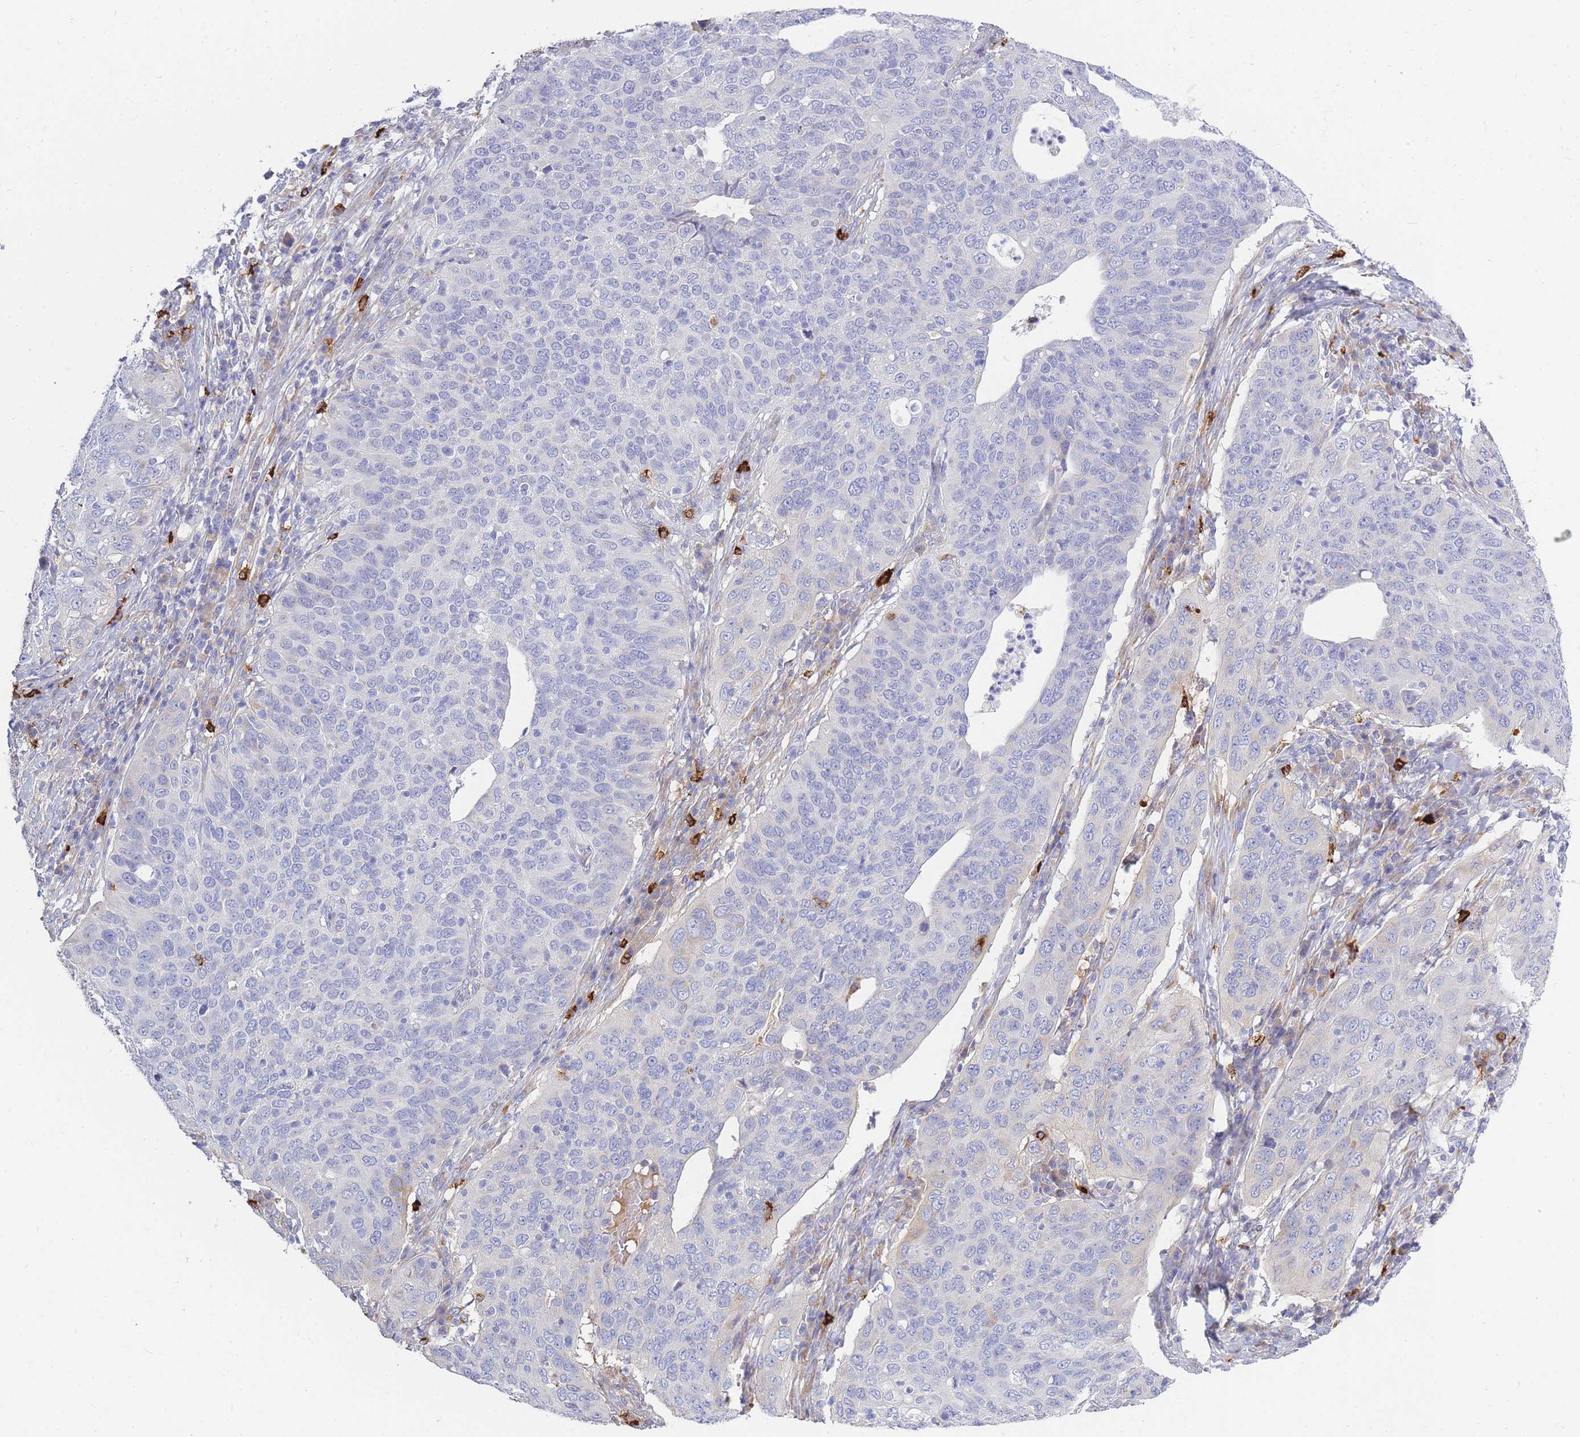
{"staining": {"intensity": "negative", "quantity": "none", "location": "none"}, "tissue": "cervical cancer", "cell_type": "Tumor cells", "image_type": "cancer", "snomed": [{"axis": "morphology", "description": "Squamous cell carcinoma, NOS"}, {"axis": "topography", "description": "Cervix"}], "caption": "A micrograph of human cervical squamous cell carcinoma is negative for staining in tumor cells.", "gene": "TPSD1", "patient": {"sex": "female", "age": 36}}